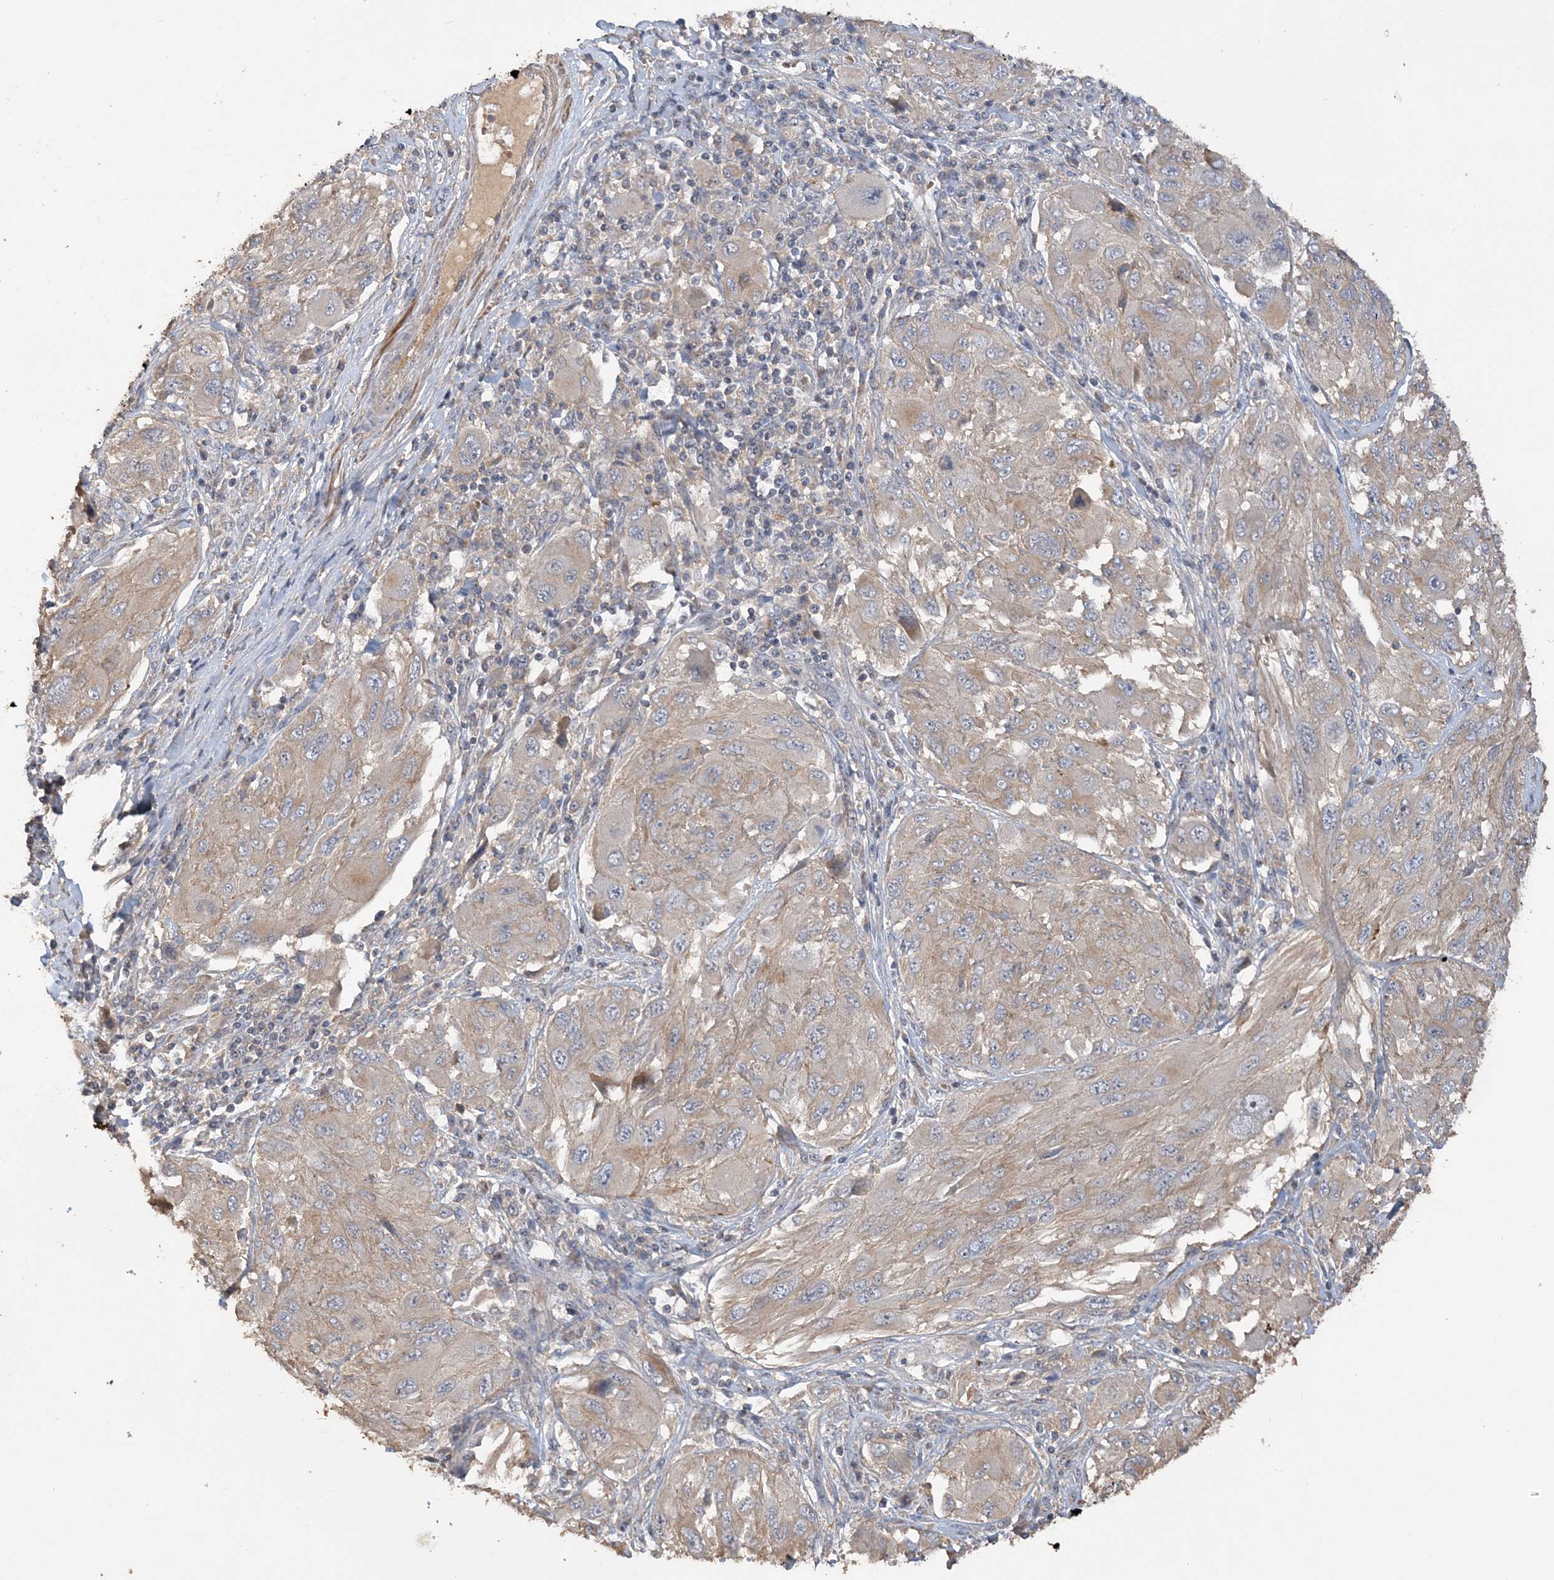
{"staining": {"intensity": "moderate", "quantity": "25%-75%", "location": "cytoplasmic/membranous"}, "tissue": "melanoma", "cell_type": "Tumor cells", "image_type": "cancer", "snomed": [{"axis": "morphology", "description": "Malignant melanoma, NOS"}, {"axis": "topography", "description": "Skin"}], "caption": "Immunohistochemistry (IHC) photomicrograph of neoplastic tissue: malignant melanoma stained using immunohistochemistry displays medium levels of moderate protein expression localized specifically in the cytoplasmic/membranous of tumor cells, appearing as a cytoplasmic/membranous brown color.", "gene": "GRINA", "patient": {"sex": "female", "age": 91}}